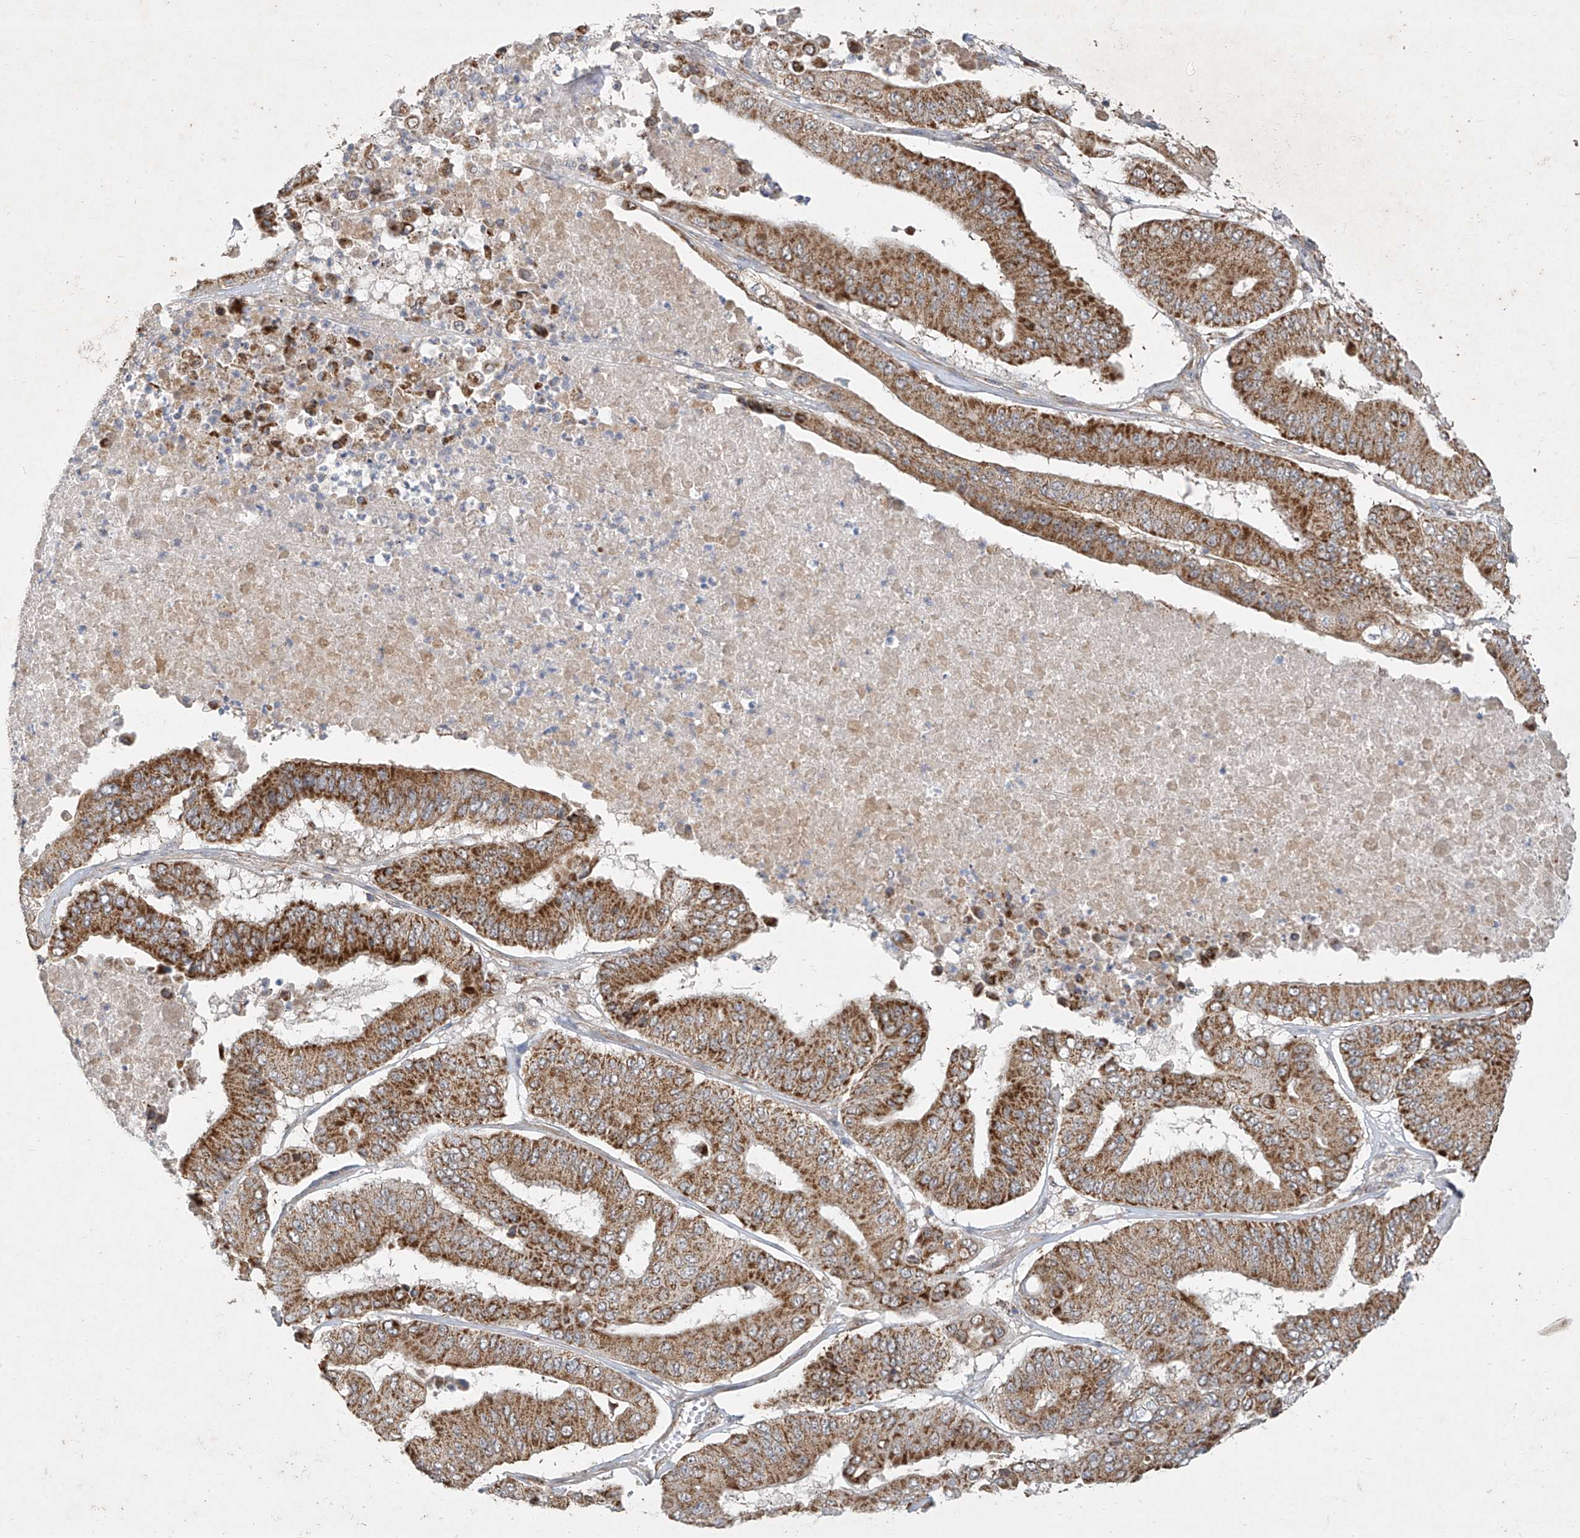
{"staining": {"intensity": "strong", "quantity": ">75%", "location": "cytoplasmic/membranous"}, "tissue": "pancreatic cancer", "cell_type": "Tumor cells", "image_type": "cancer", "snomed": [{"axis": "morphology", "description": "Adenocarcinoma, NOS"}, {"axis": "topography", "description": "Pancreas"}], "caption": "This image shows immunohistochemistry (IHC) staining of pancreatic adenocarcinoma, with high strong cytoplasmic/membranous expression in approximately >75% of tumor cells.", "gene": "UQCC1", "patient": {"sex": "female", "age": 77}}